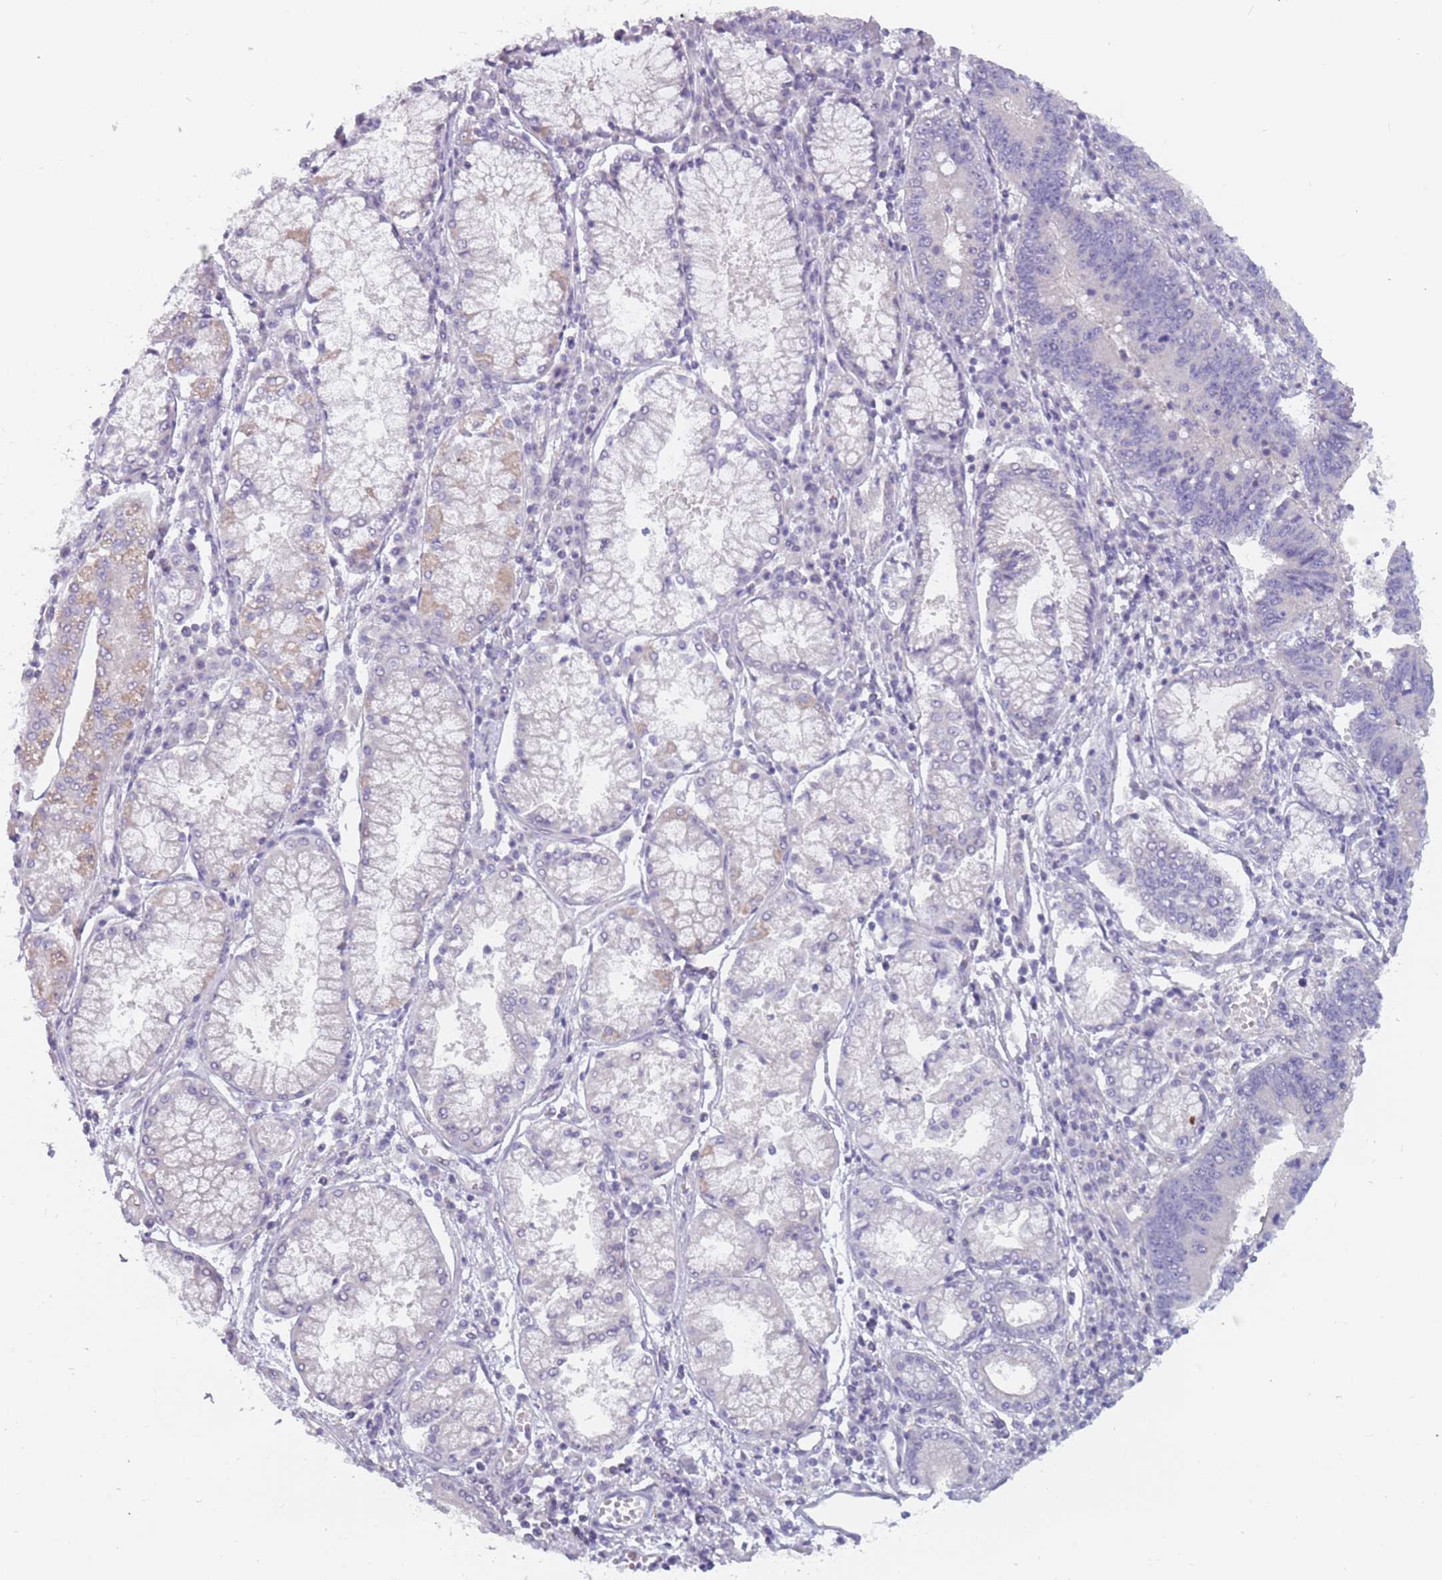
{"staining": {"intensity": "negative", "quantity": "none", "location": "none"}, "tissue": "stomach cancer", "cell_type": "Tumor cells", "image_type": "cancer", "snomed": [{"axis": "morphology", "description": "Adenocarcinoma, NOS"}, {"axis": "topography", "description": "Stomach"}], "caption": "The photomicrograph reveals no staining of tumor cells in stomach adenocarcinoma.", "gene": "DDX4", "patient": {"sex": "male", "age": 59}}